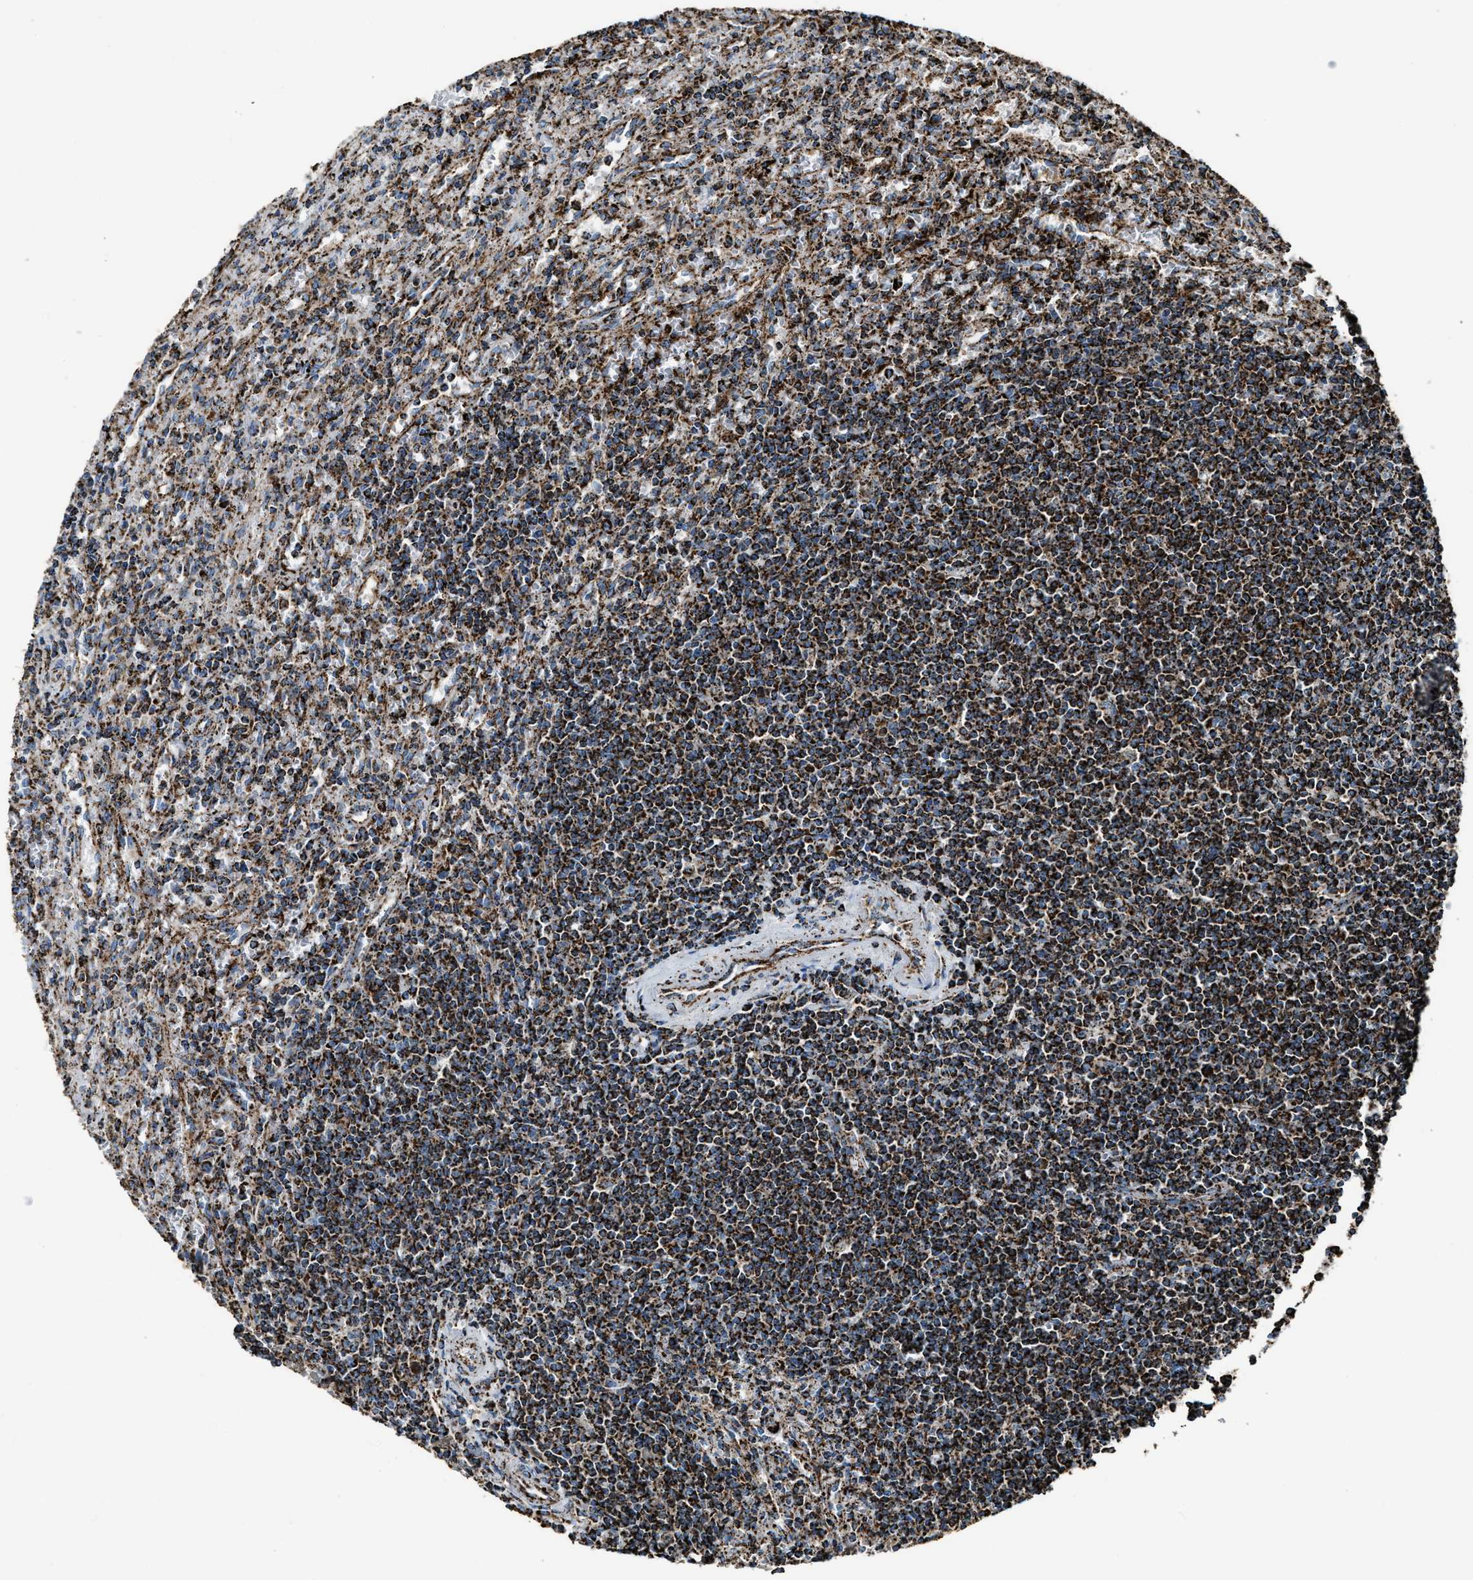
{"staining": {"intensity": "strong", "quantity": ">75%", "location": "cytoplasmic/membranous"}, "tissue": "lymphoma", "cell_type": "Tumor cells", "image_type": "cancer", "snomed": [{"axis": "morphology", "description": "Malignant lymphoma, non-Hodgkin's type, Low grade"}, {"axis": "topography", "description": "Spleen"}], "caption": "A histopathology image of lymphoma stained for a protein displays strong cytoplasmic/membranous brown staining in tumor cells.", "gene": "MDH2", "patient": {"sex": "male", "age": 76}}